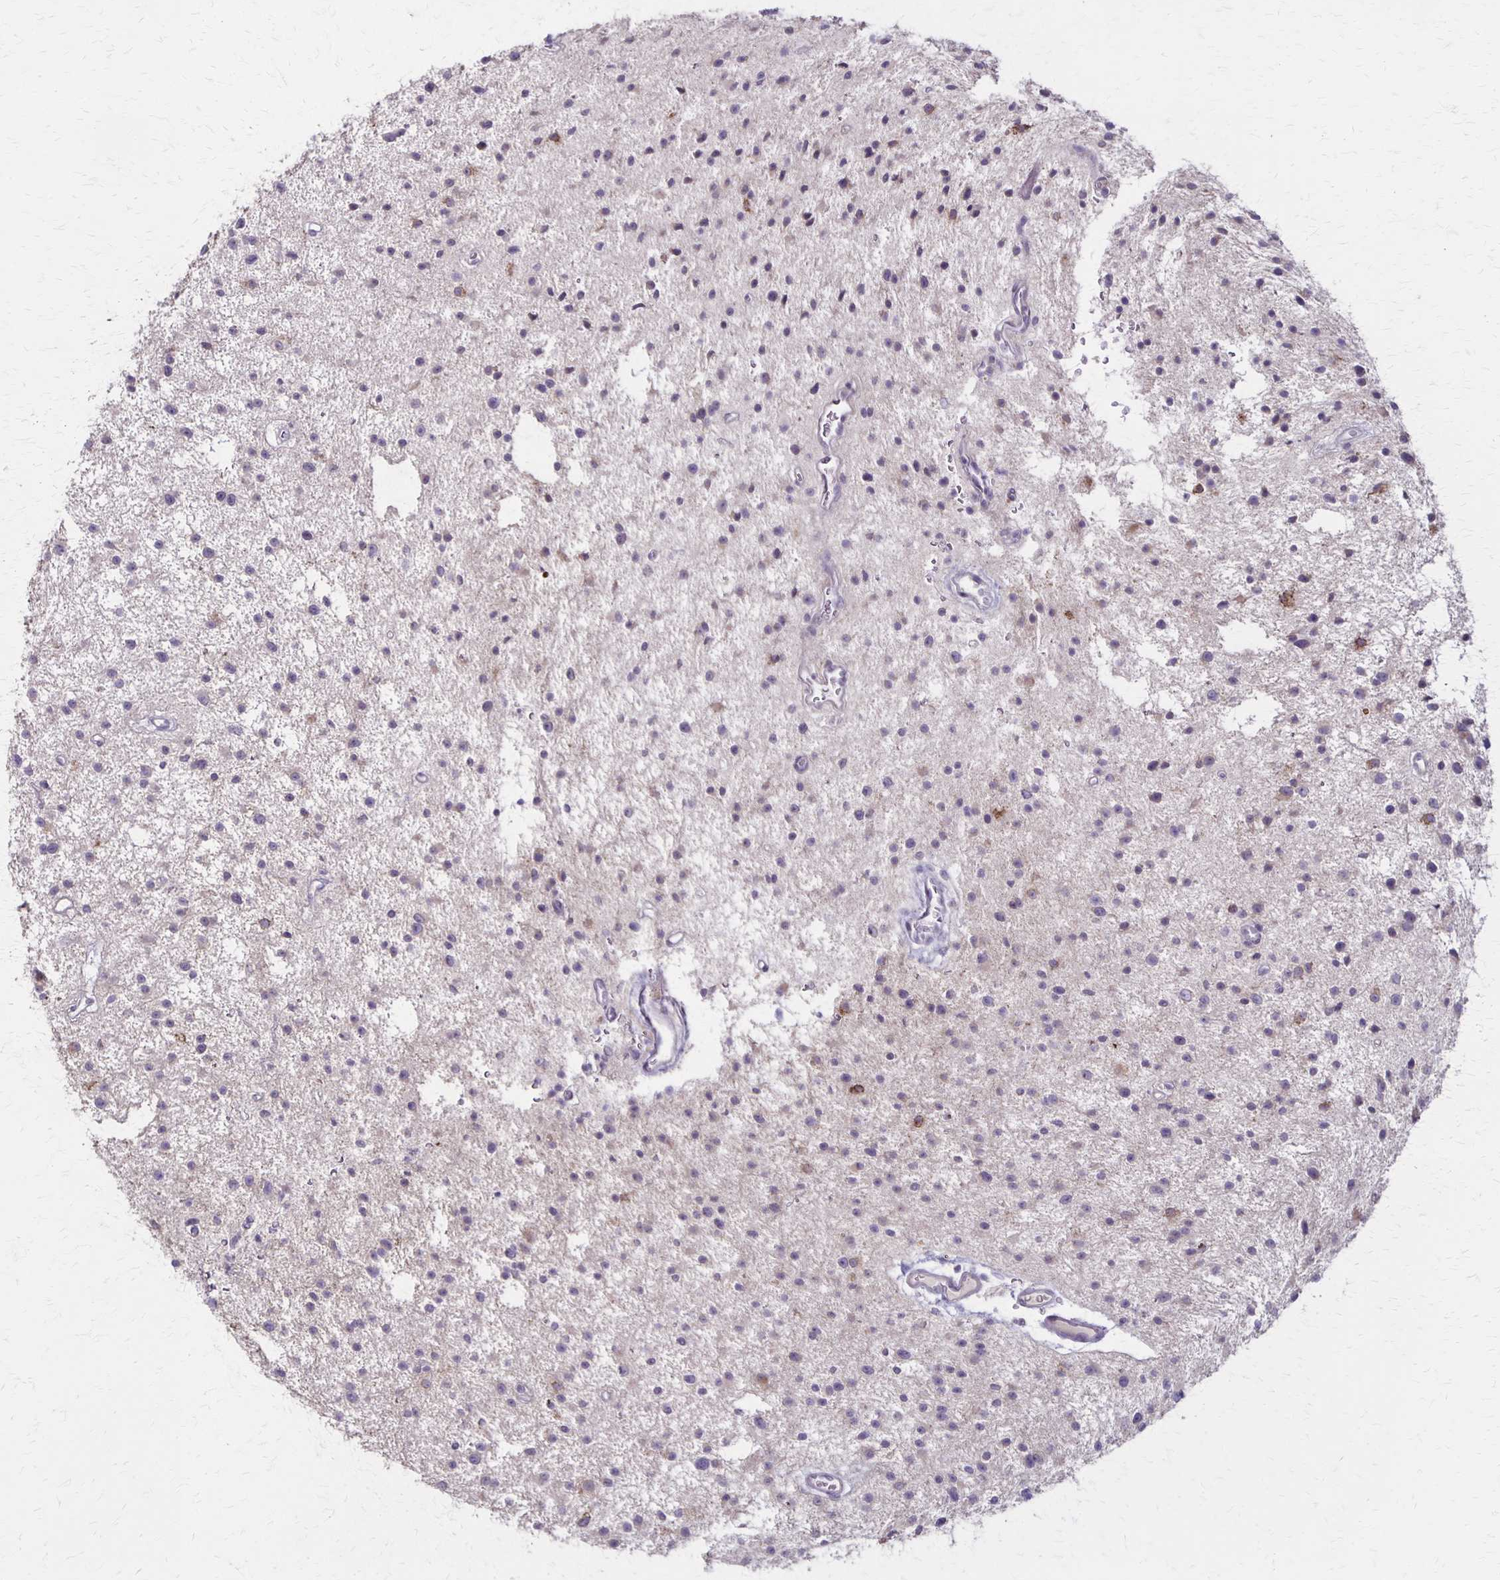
{"staining": {"intensity": "negative", "quantity": "none", "location": "none"}, "tissue": "glioma", "cell_type": "Tumor cells", "image_type": "cancer", "snomed": [{"axis": "morphology", "description": "Glioma, malignant, Low grade"}, {"axis": "topography", "description": "Brain"}], "caption": "High magnification brightfield microscopy of malignant glioma (low-grade) stained with DAB (3,3'-diaminobenzidine) (brown) and counterstained with hematoxylin (blue): tumor cells show no significant expression.", "gene": "SLC35E2B", "patient": {"sex": "male", "age": 43}}